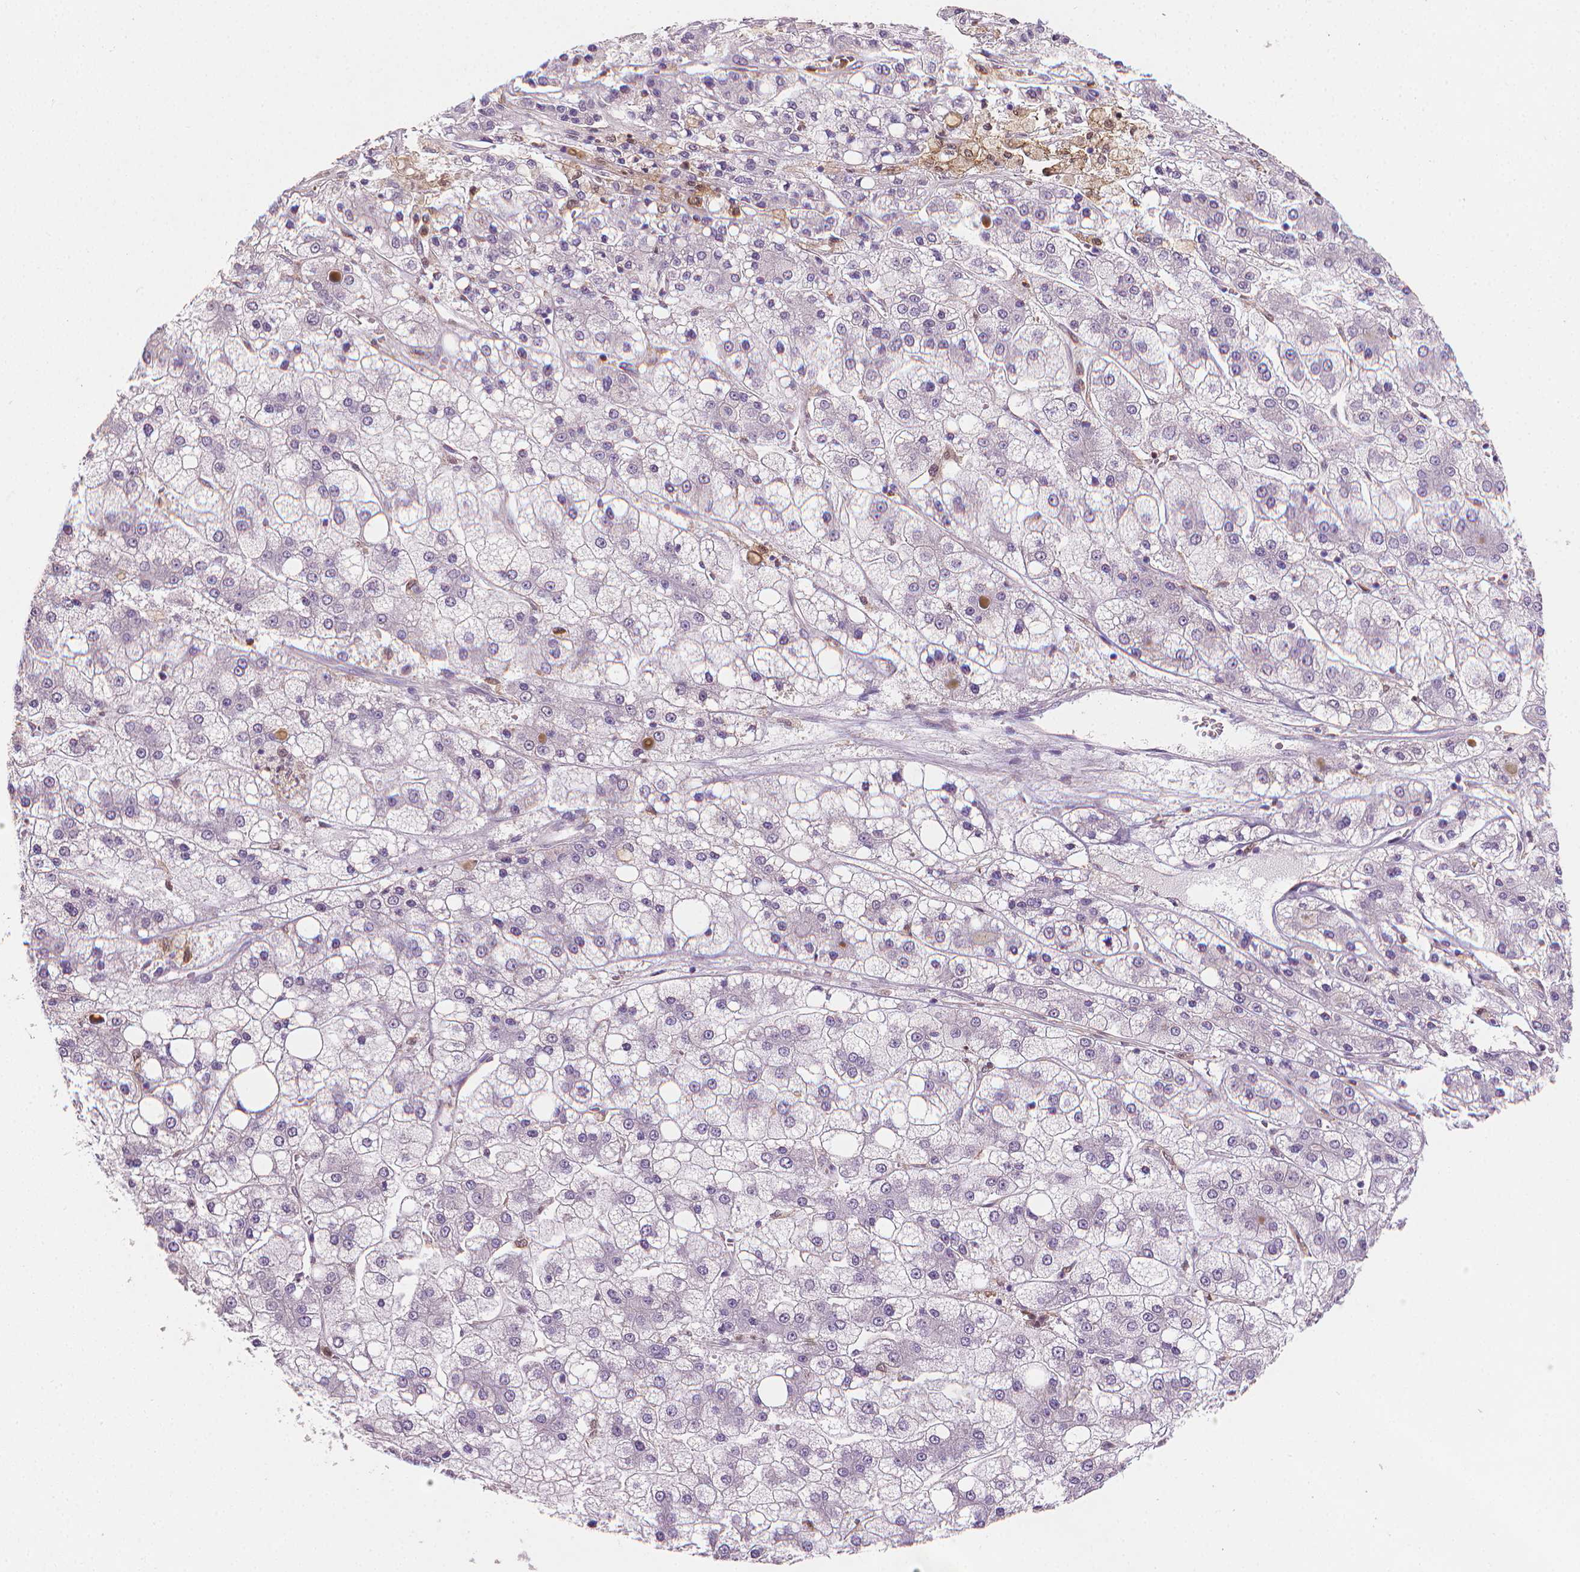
{"staining": {"intensity": "negative", "quantity": "none", "location": "none"}, "tissue": "liver cancer", "cell_type": "Tumor cells", "image_type": "cancer", "snomed": [{"axis": "morphology", "description": "Carcinoma, Hepatocellular, NOS"}, {"axis": "topography", "description": "Liver"}], "caption": "A micrograph of liver cancer stained for a protein displays no brown staining in tumor cells. (Immunohistochemistry, brightfield microscopy, high magnification).", "gene": "TNFAIP2", "patient": {"sex": "male", "age": 73}}